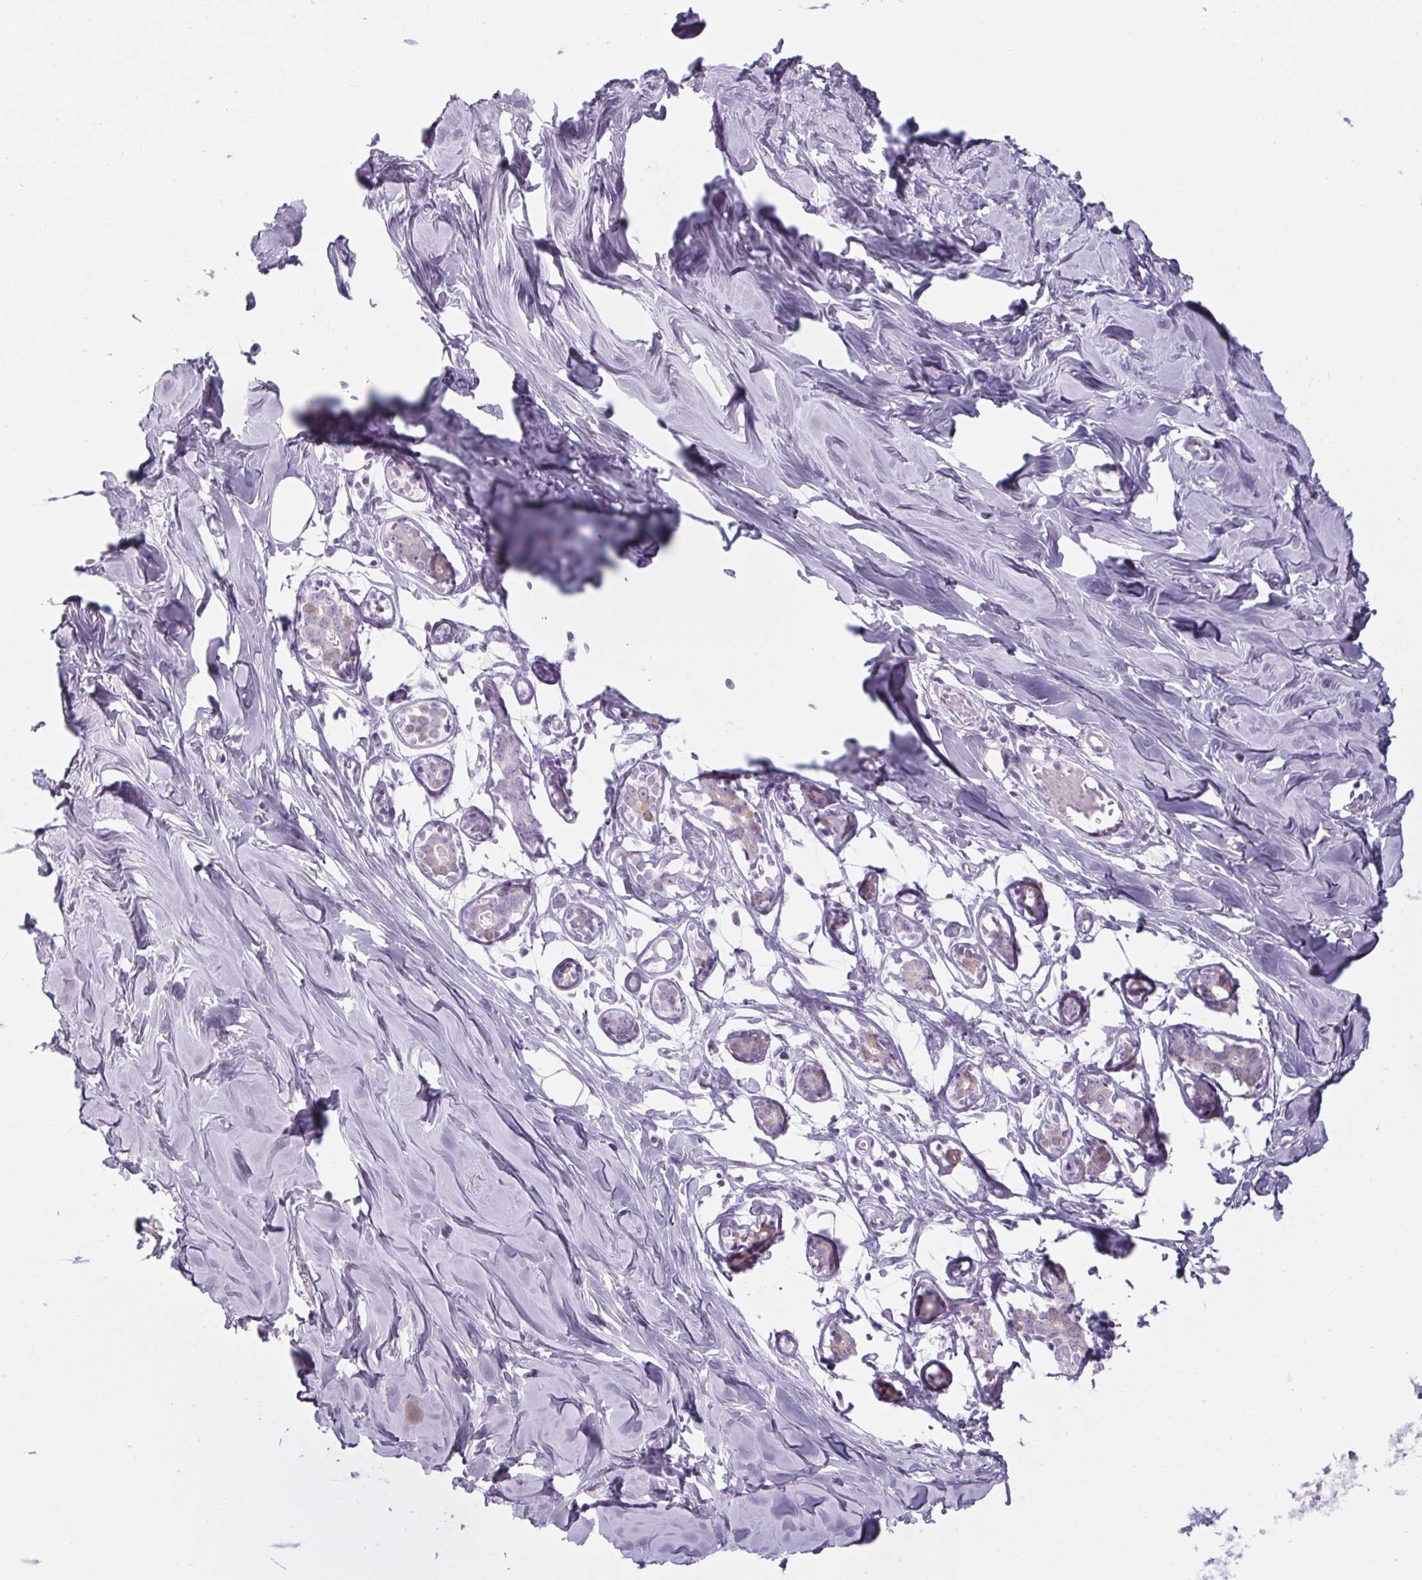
{"staining": {"intensity": "negative", "quantity": "none", "location": "none"}, "tissue": "breast", "cell_type": "Adipocytes", "image_type": "normal", "snomed": [{"axis": "morphology", "description": "Normal tissue, NOS"}, {"axis": "topography", "description": "Breast"}], "caption": "DAB immunohistochemical staining of benign human breast exhibits no significant positivity in adipocytes.", "gene": "RPTN", "patient": {"sex": "female", "age": 27}}